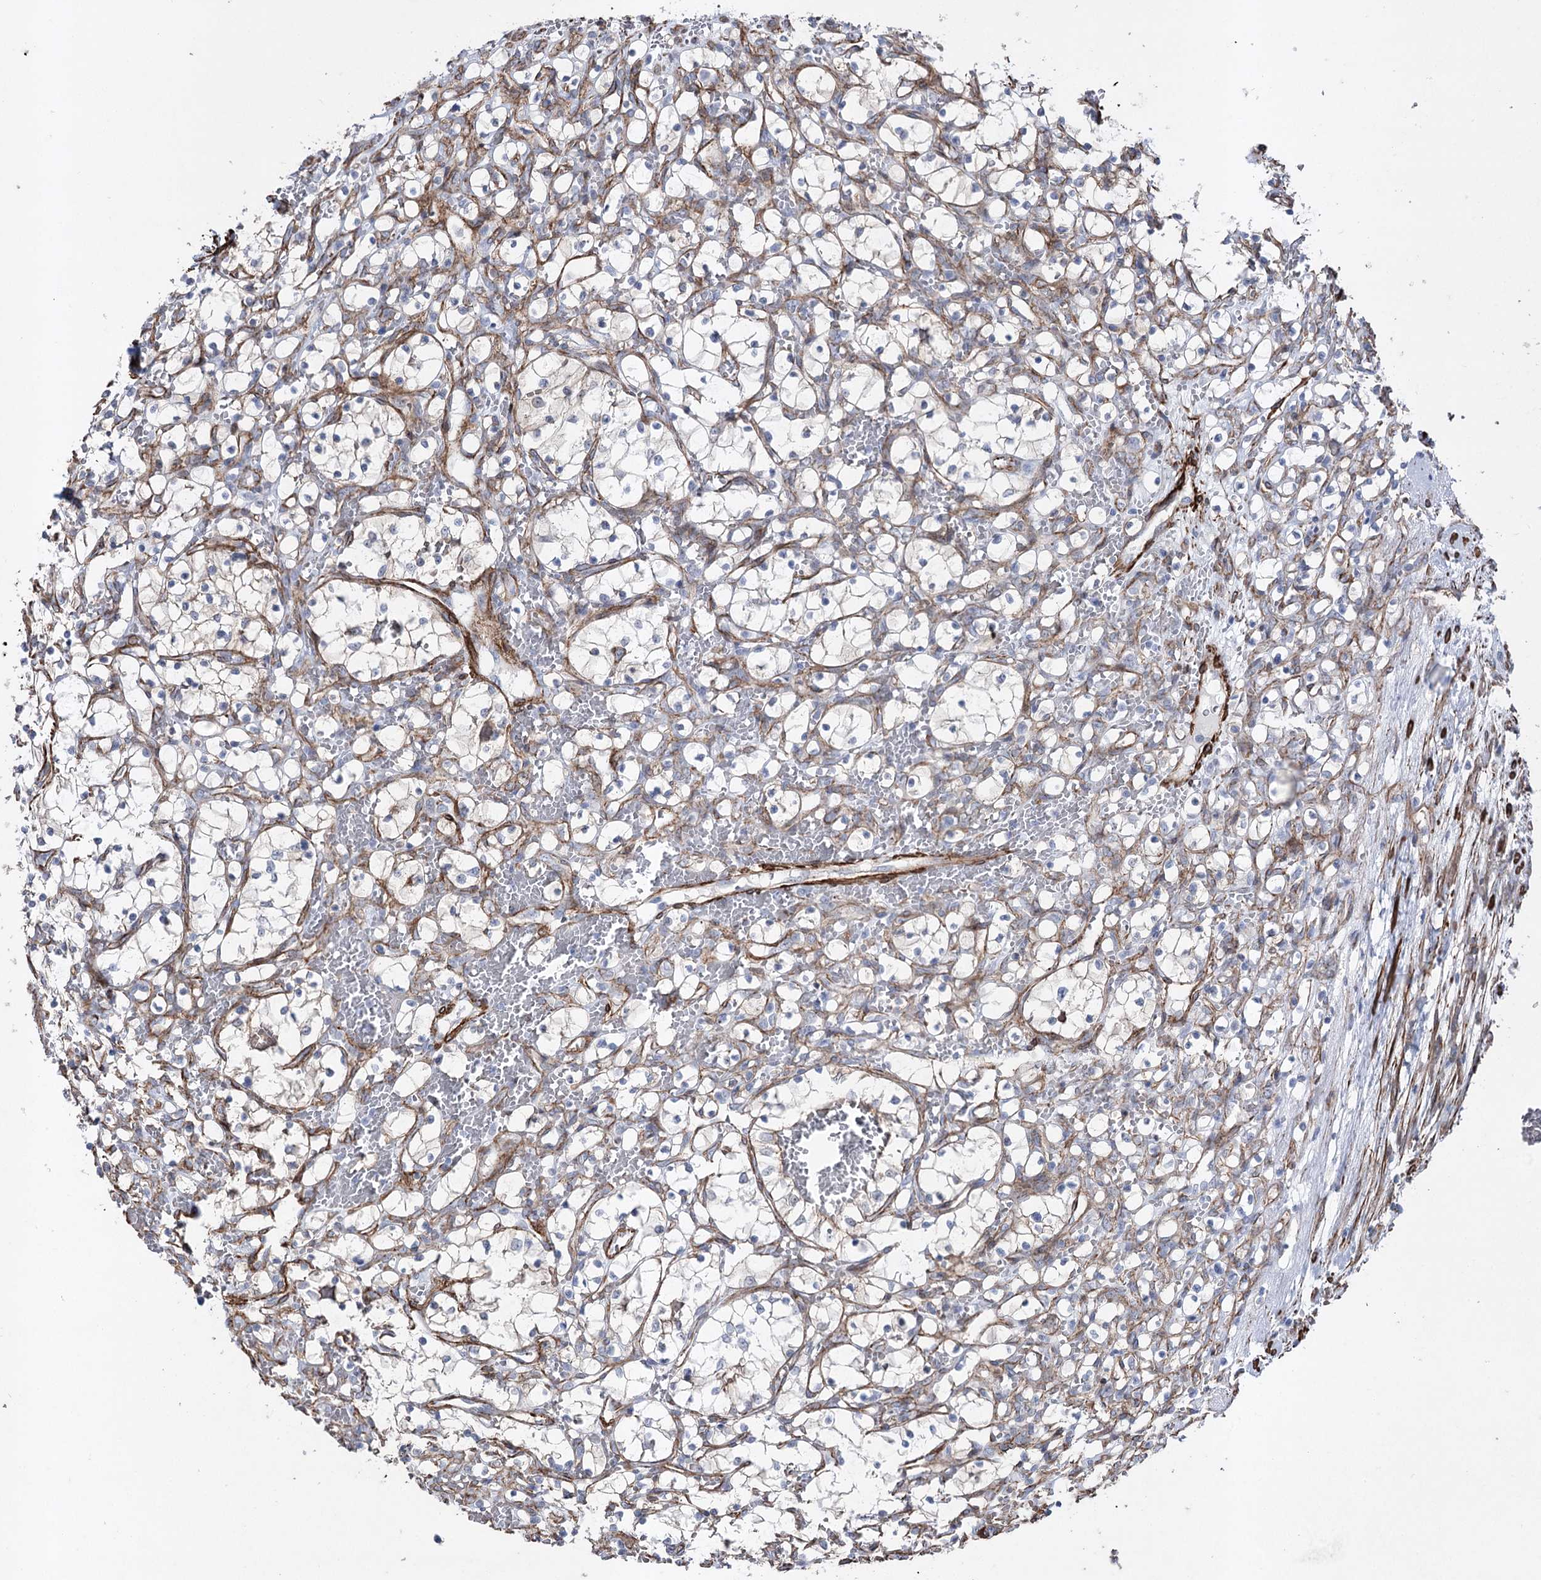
{"staining": {"intensity": "negative", "quantity": "none", "location": "none"}, "tissue": "renal cancer", "cell_type": "Tumor cells", "image_type": "cancer", "snomed": [{"axis": "morphology", "description": "Adenocarcinoma, NOS"}, {"axis": "topography", "description": "Kidney"}], "caption": "Tumor cells are negative for brown protein staining in adenocarcinoma (renal).", "gene": "ARHGAP20", "patient": {"sex": "female", "age": 69}}